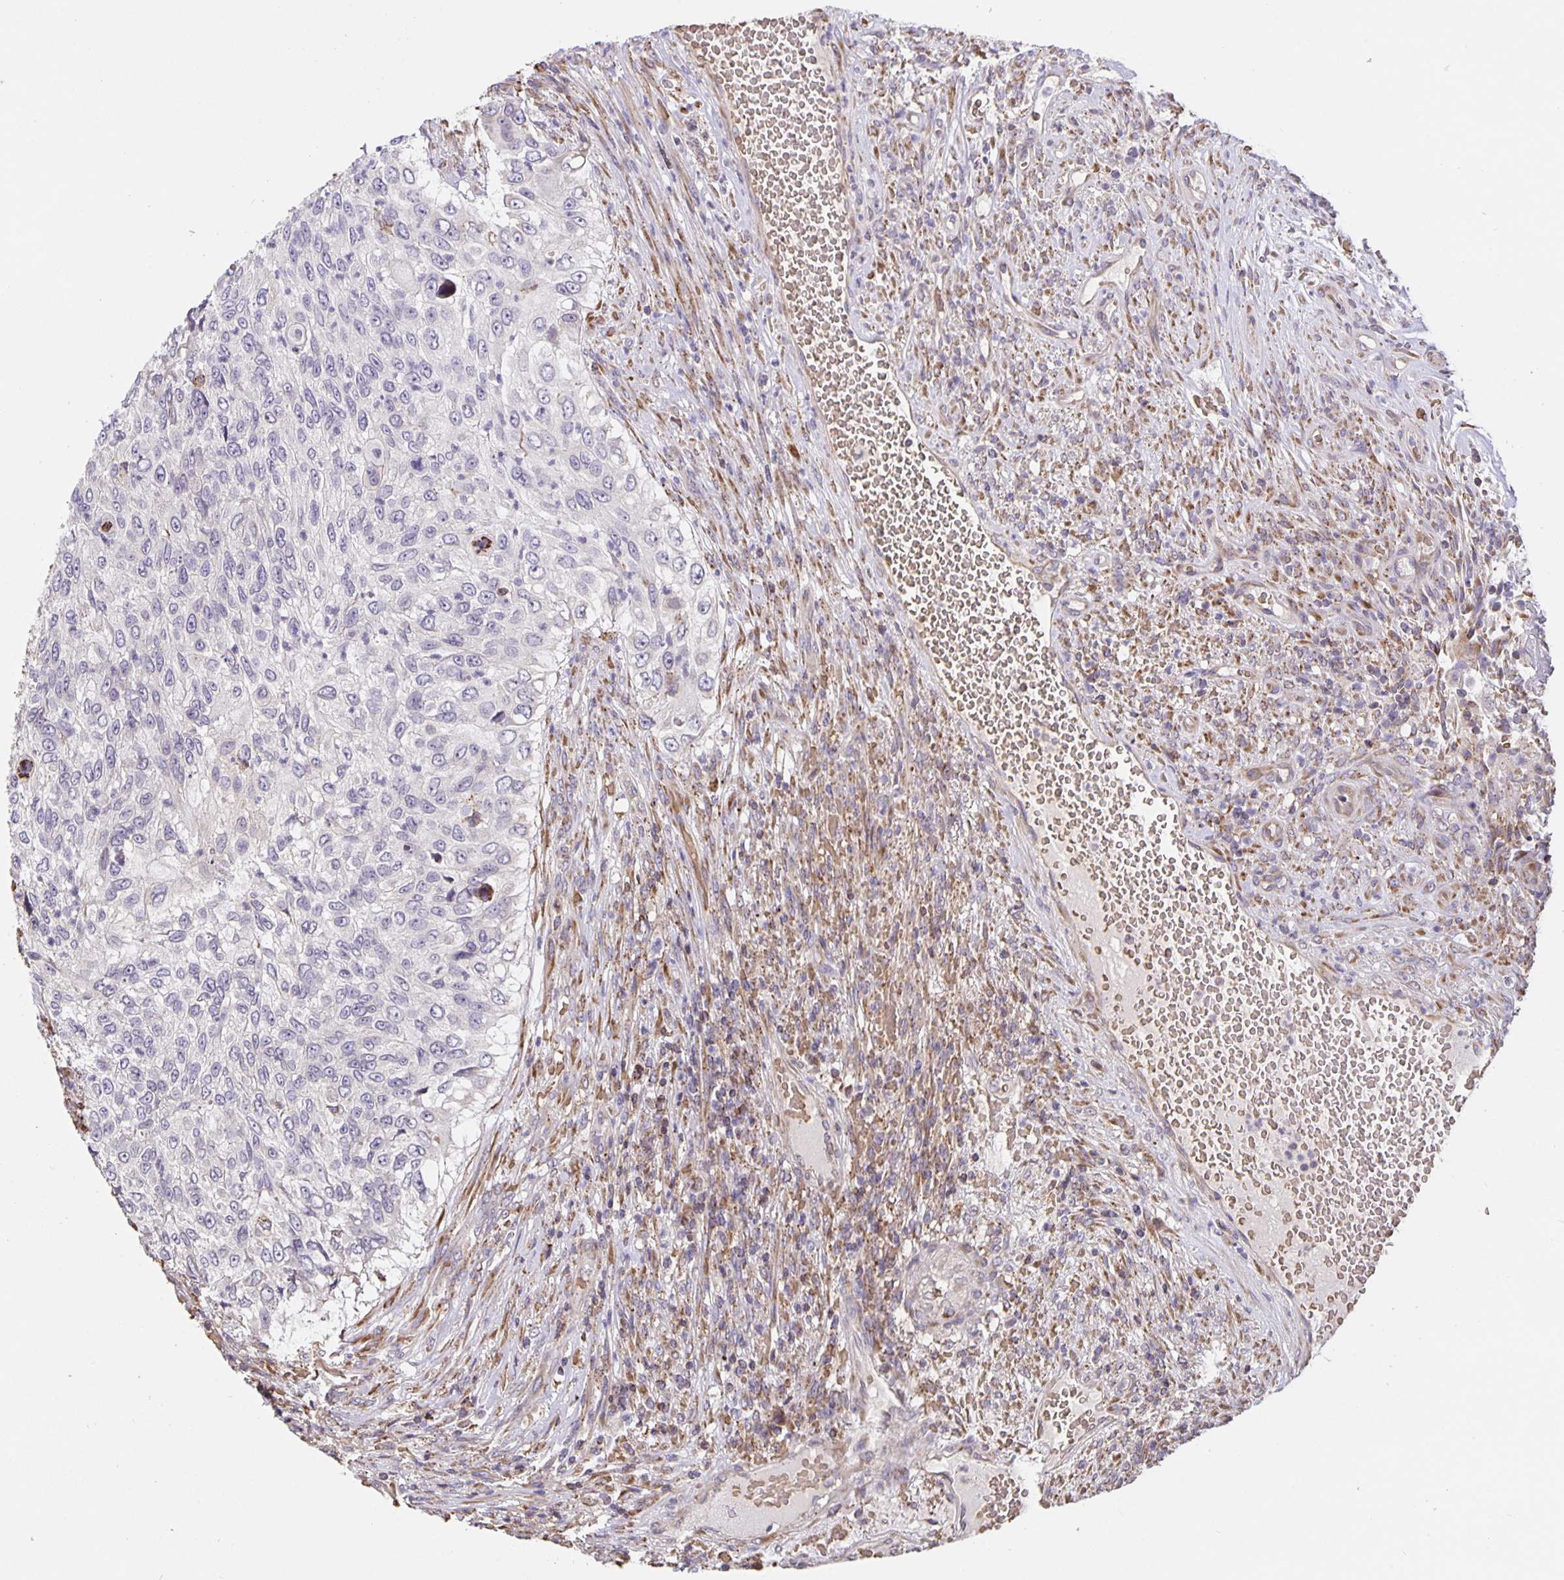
{"staining": {"intensity": "negative", "quantity": "none", "location": "none"}, "tissue": "urothelial cancer", "cell_type": "Tumor cells", "image_type": "cancer", "snomed": [{"axis": "morphology", "description": "Urothelial carcinoma, High grade"}, {"axis": "topography", "description": "Urinary bladder"}], "caption": "Urothelial carcinoma (high-grade) stained for a protein using immunohistochemistry displays no positivity tumor cells.", "gene": "TMEM71", "patient": {"sex": "female", "age": 60}}